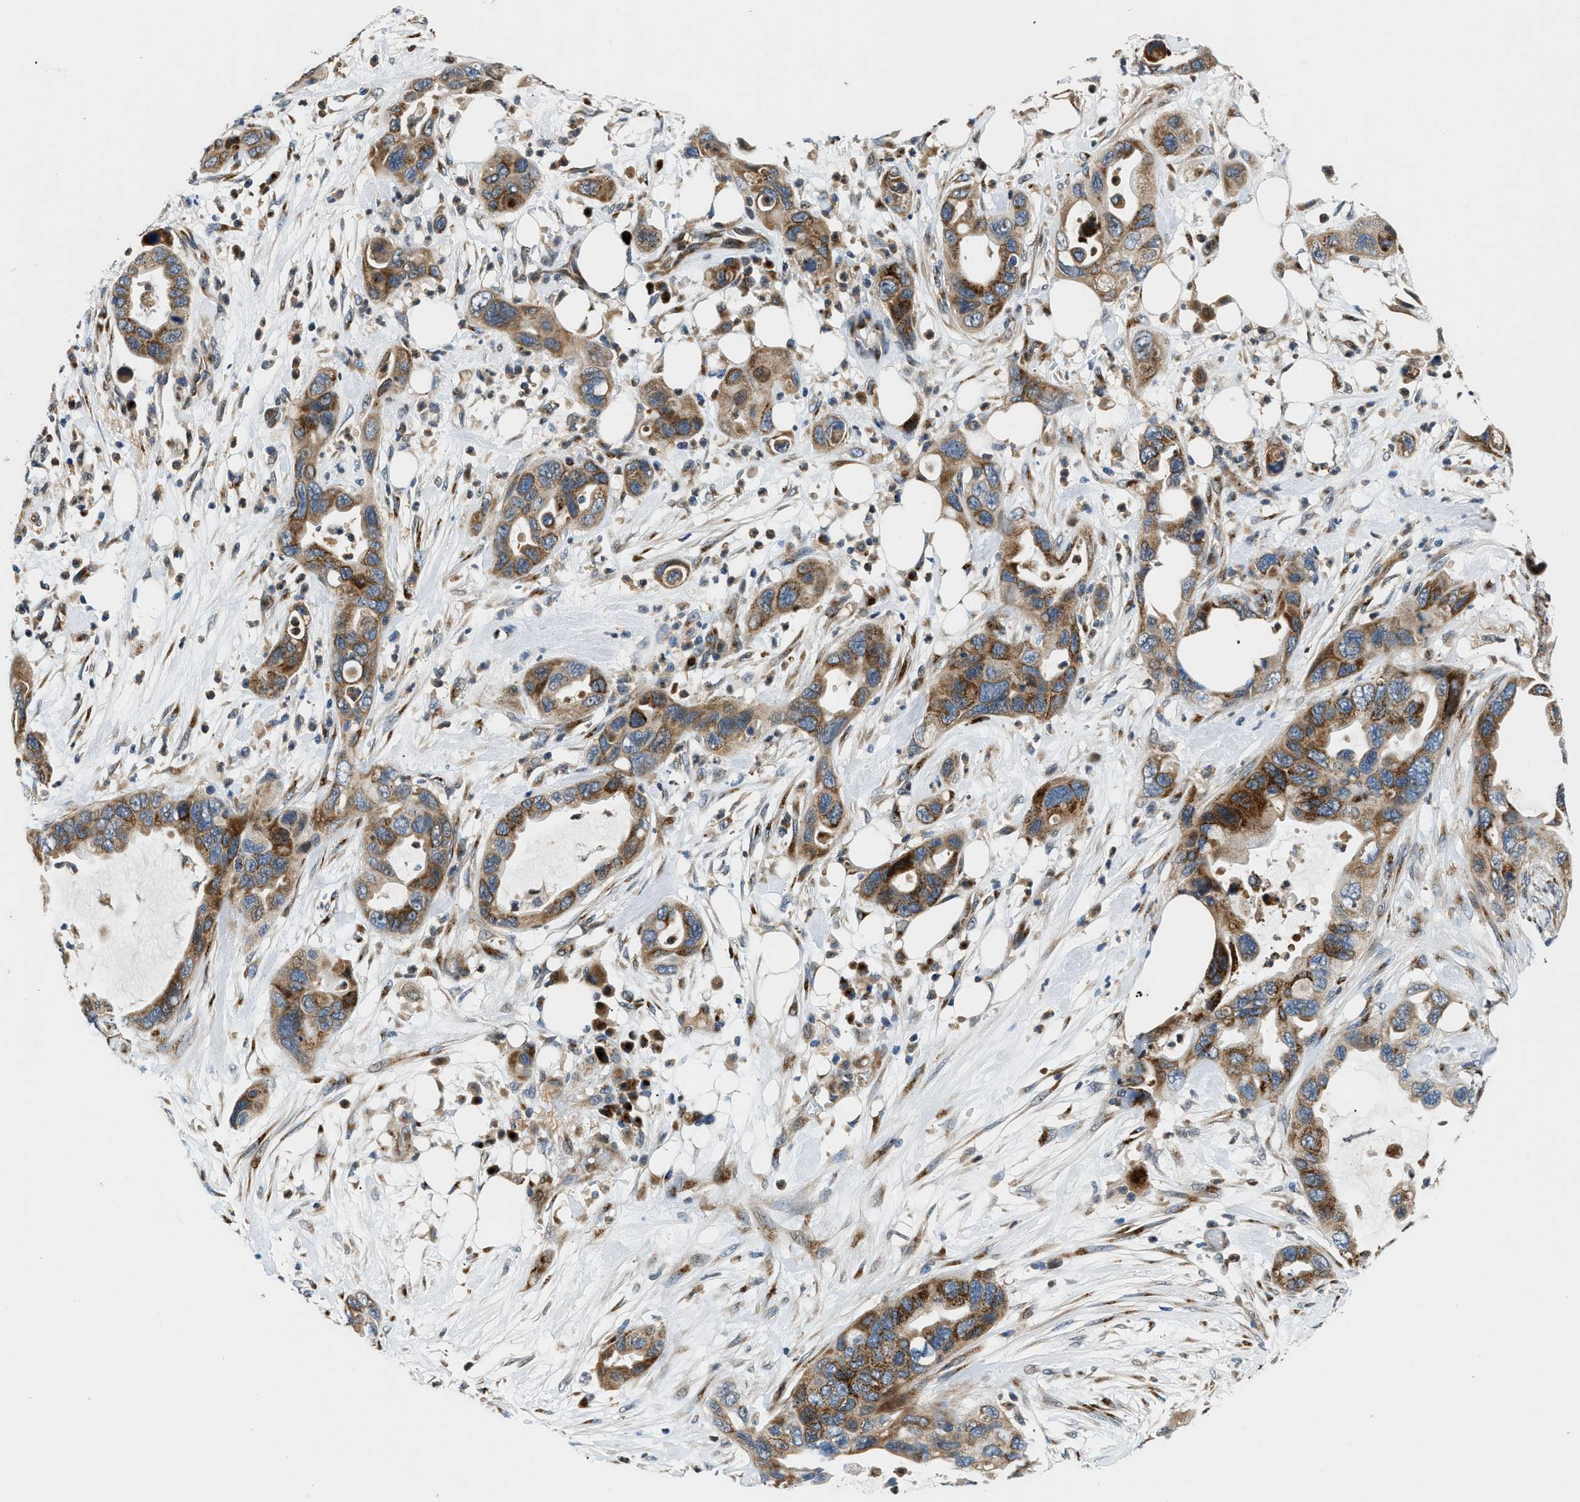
{"staining": {"intensity": "strong", "quantity": ">75%", "location": "cytoplasmic/membranous"}, "tissue": "pancreatic cancer", "cell_type": "Tumor cells", "image_type": "cancer", "snomed": [{"axis": "morphology", "description": "Adenocarcinoma, NOS"}, {"axis": "topography", "description": "Pancreas"}], "caption": "A micrograph of human pancreatic cancer (adenocarcinoma) stained for a protein displays strong cytoplasmic/membranous brown staining in tumor cells.", "gene": "FUT8", "patient": {"sex": "female", "age": 71}}